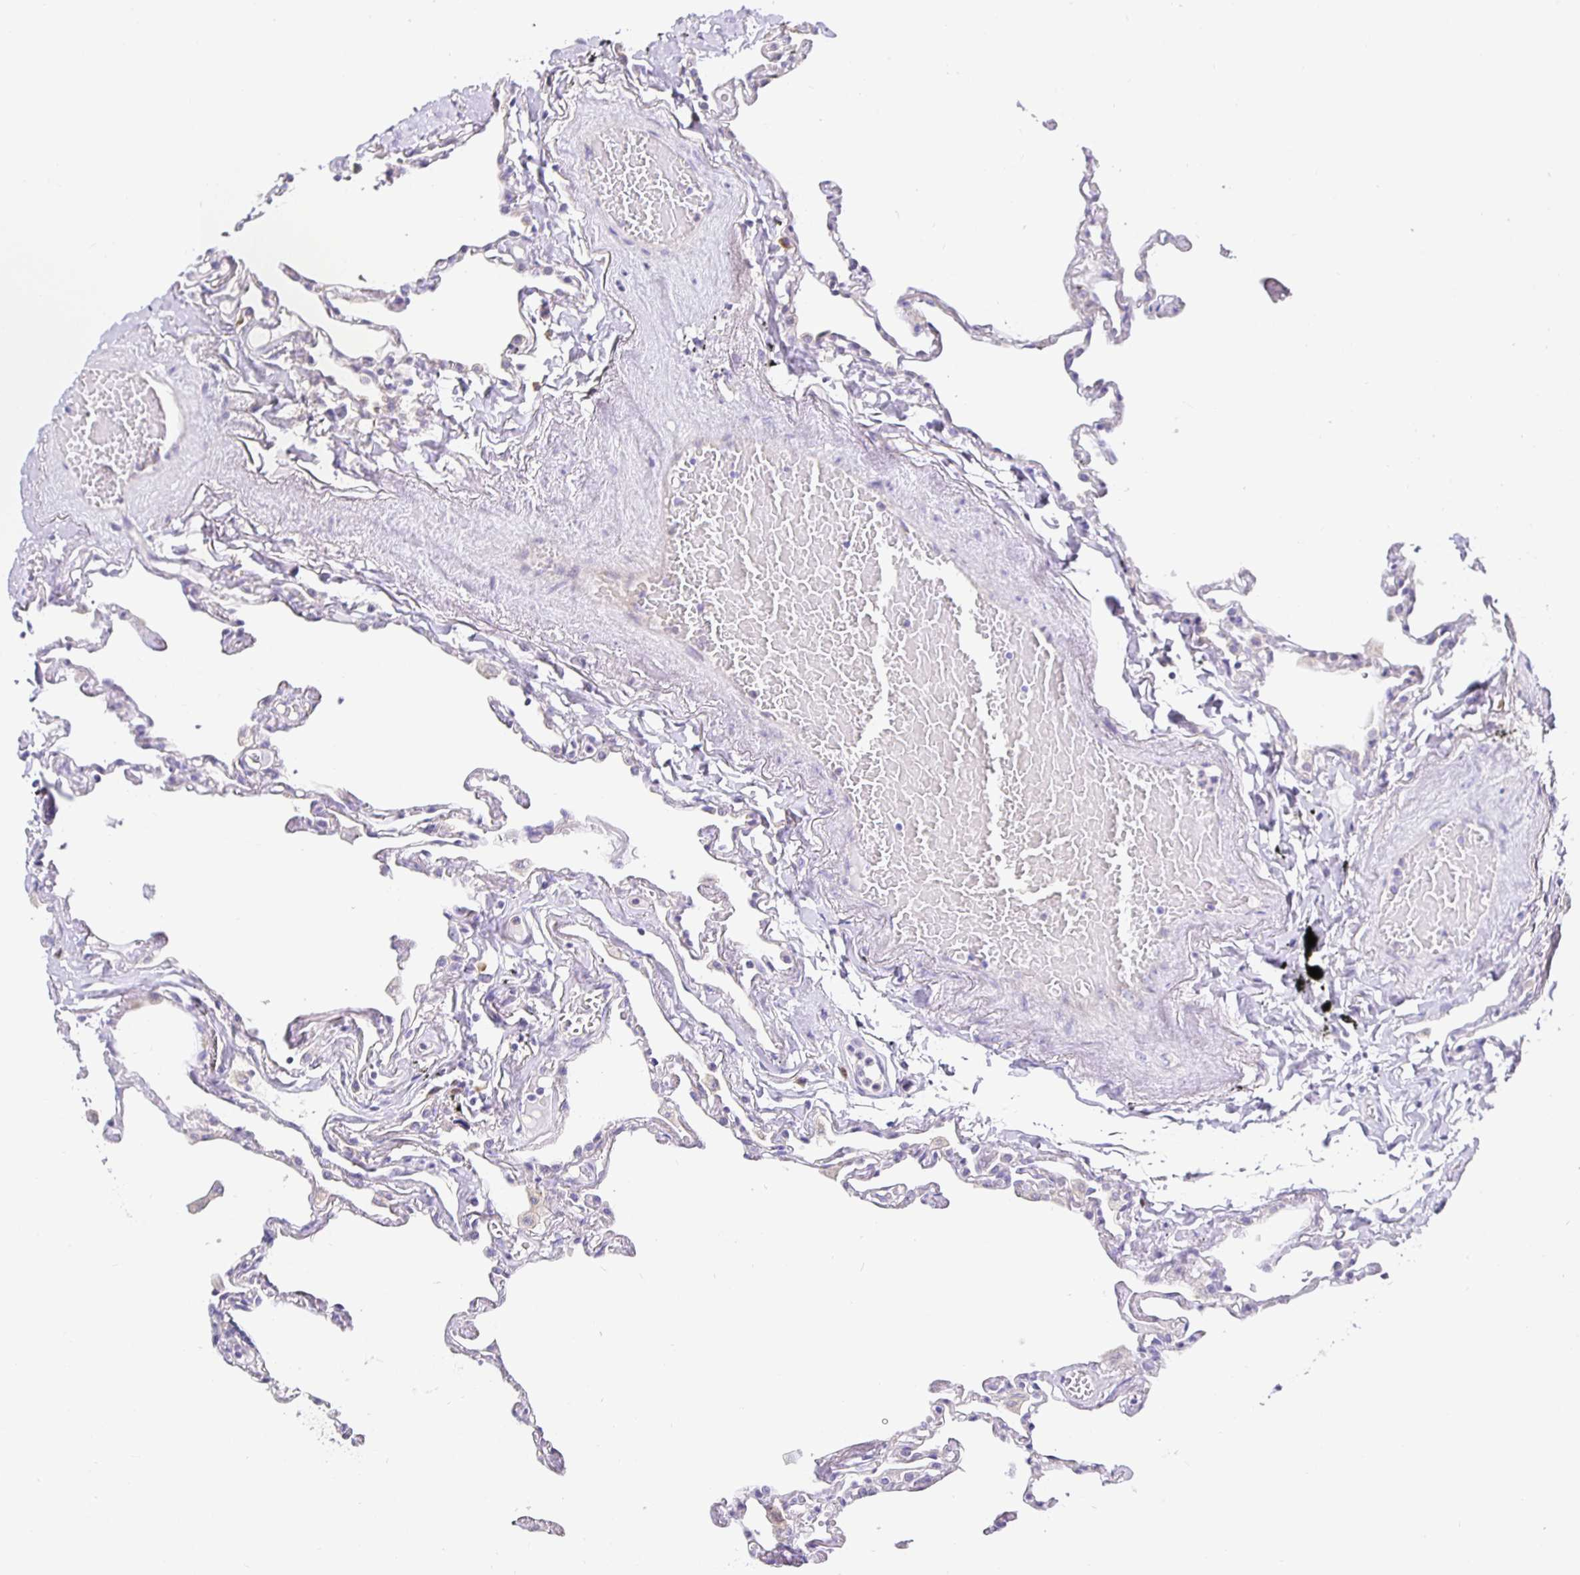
{"staining": {"intensity": "weak", "quantity": "<25%", "location": "cytoplasmic/membranous"}, "tissue": "lung", "cell_type": "Alveolar cells", "image_type": "normal", "snomed": [{"axis": "morphology", "description": "Normal tissue, NOS"}, {"axis": "topography", "description": "Lung"}], "caption": "Lung stained for a protein using IHC reveals no staining alveolar cells.", "gene": "OPALIN", "patient": {"sex": "female", "age": 67}}